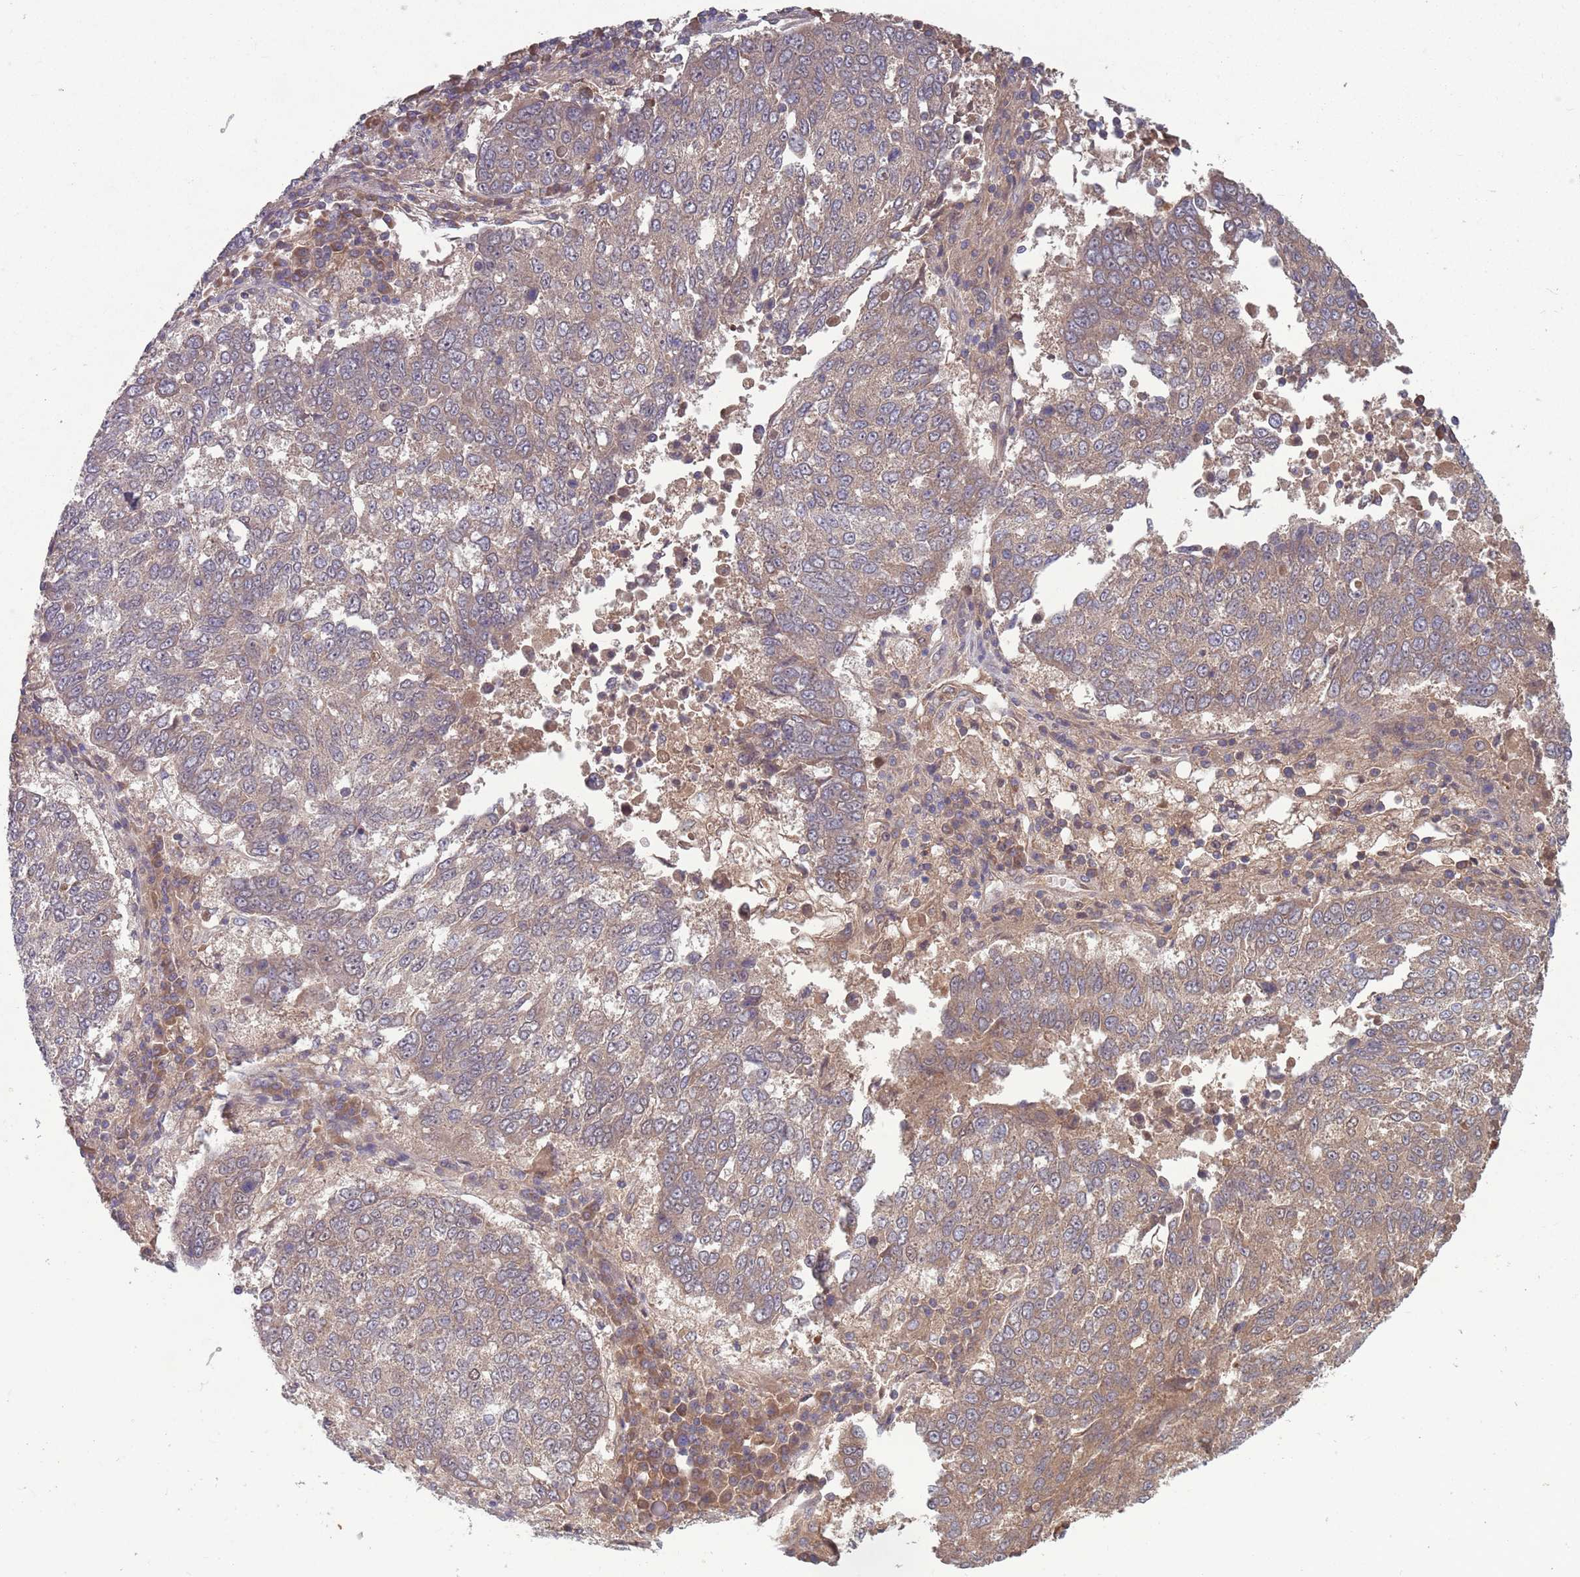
{"staining": {"intensity": "weak", "quantity": "25%-75%", "location": "cytoplasmic/membranous"}, "tissue": "lung cancer", "cell_type": "Tumor cells", "image_type": "cancer", "snomed": [{"axis": "morphology", "description": "Squamous cell carcinoma, NOS"}, {"axis": "topography", "description": "Lung"}], "caption": "Immunohistochemistry (IHC) staining of lung cancer (squamous cell carcinoma), which demonstrates low levels of weak cytoplasmic/membranous staining in approximately 25%-75% of tumor cells indicating weak cytoplasmic/membranous protein expression. The staining was performed using DAB (brown) for protein detection and nuclei were counterstained in hematoxylin (blue).", "gene": "TYW1", "patient": {"sex": "male", "age": 73}}